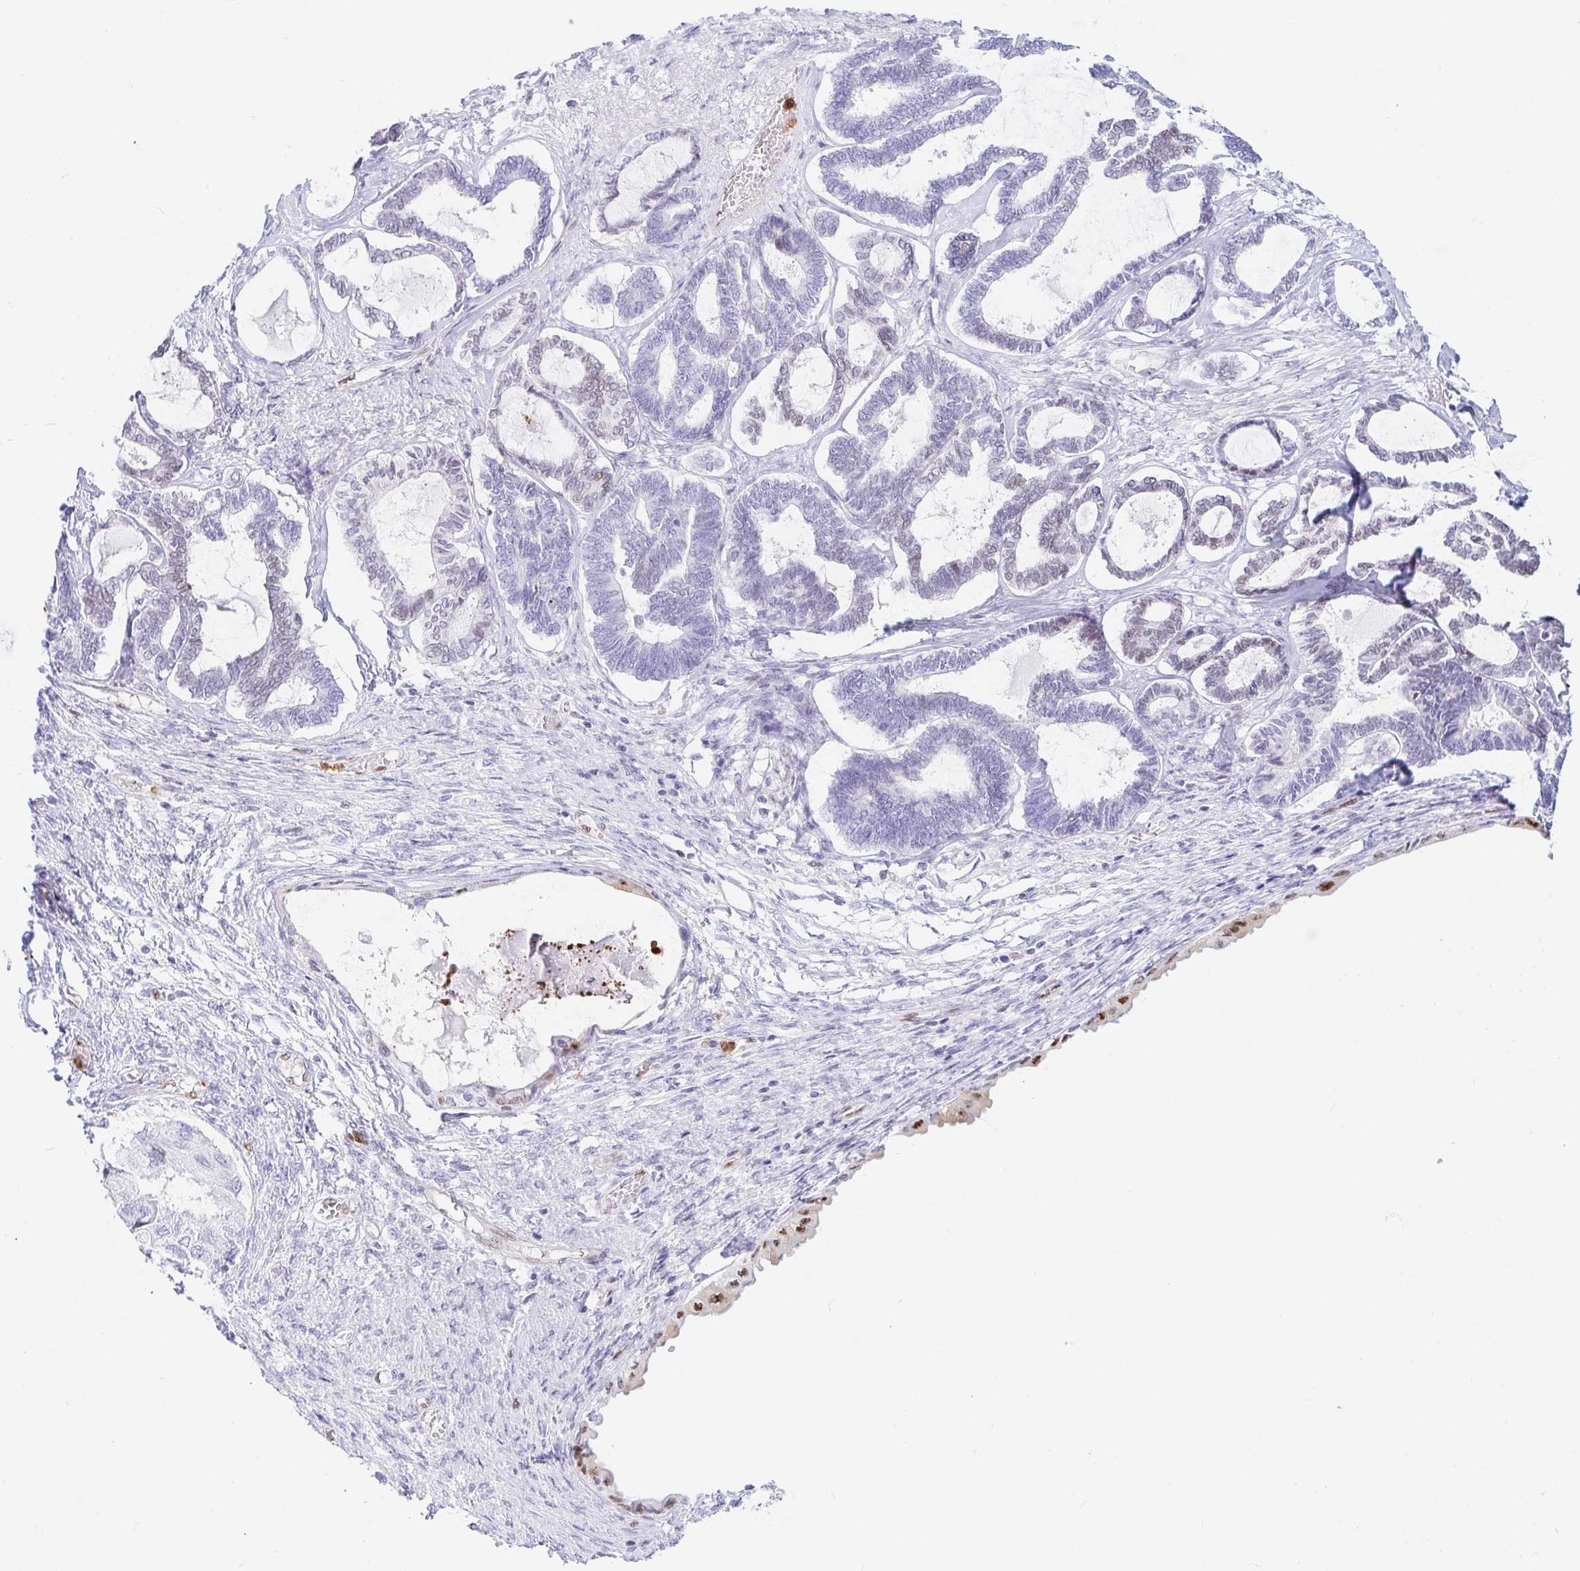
{"staining": {"intensity": "negative", "quantity": "none", "location": "none"}, "tissue": "ovarian cancer", "cell_type": "Tumor cells", "image_type": "cancer", "snomed": [{"axis": "morphology", "description": "Carcinoma, endometroid"}, {"axis": "topography", "description": "Ovary"}], "caption": "Tumor cells show no significant protein expression in ovarian cancer (endometroid carcinoma). The staining was performed using DAB (3,3'-diaminobenzidine) to visualize the protein expression in brown, while the nuclei were stained in blue with hematoxylin (Magnification: 20x).", "gene": "HINFP", "patient": {"sex": "female", "age": 70}}